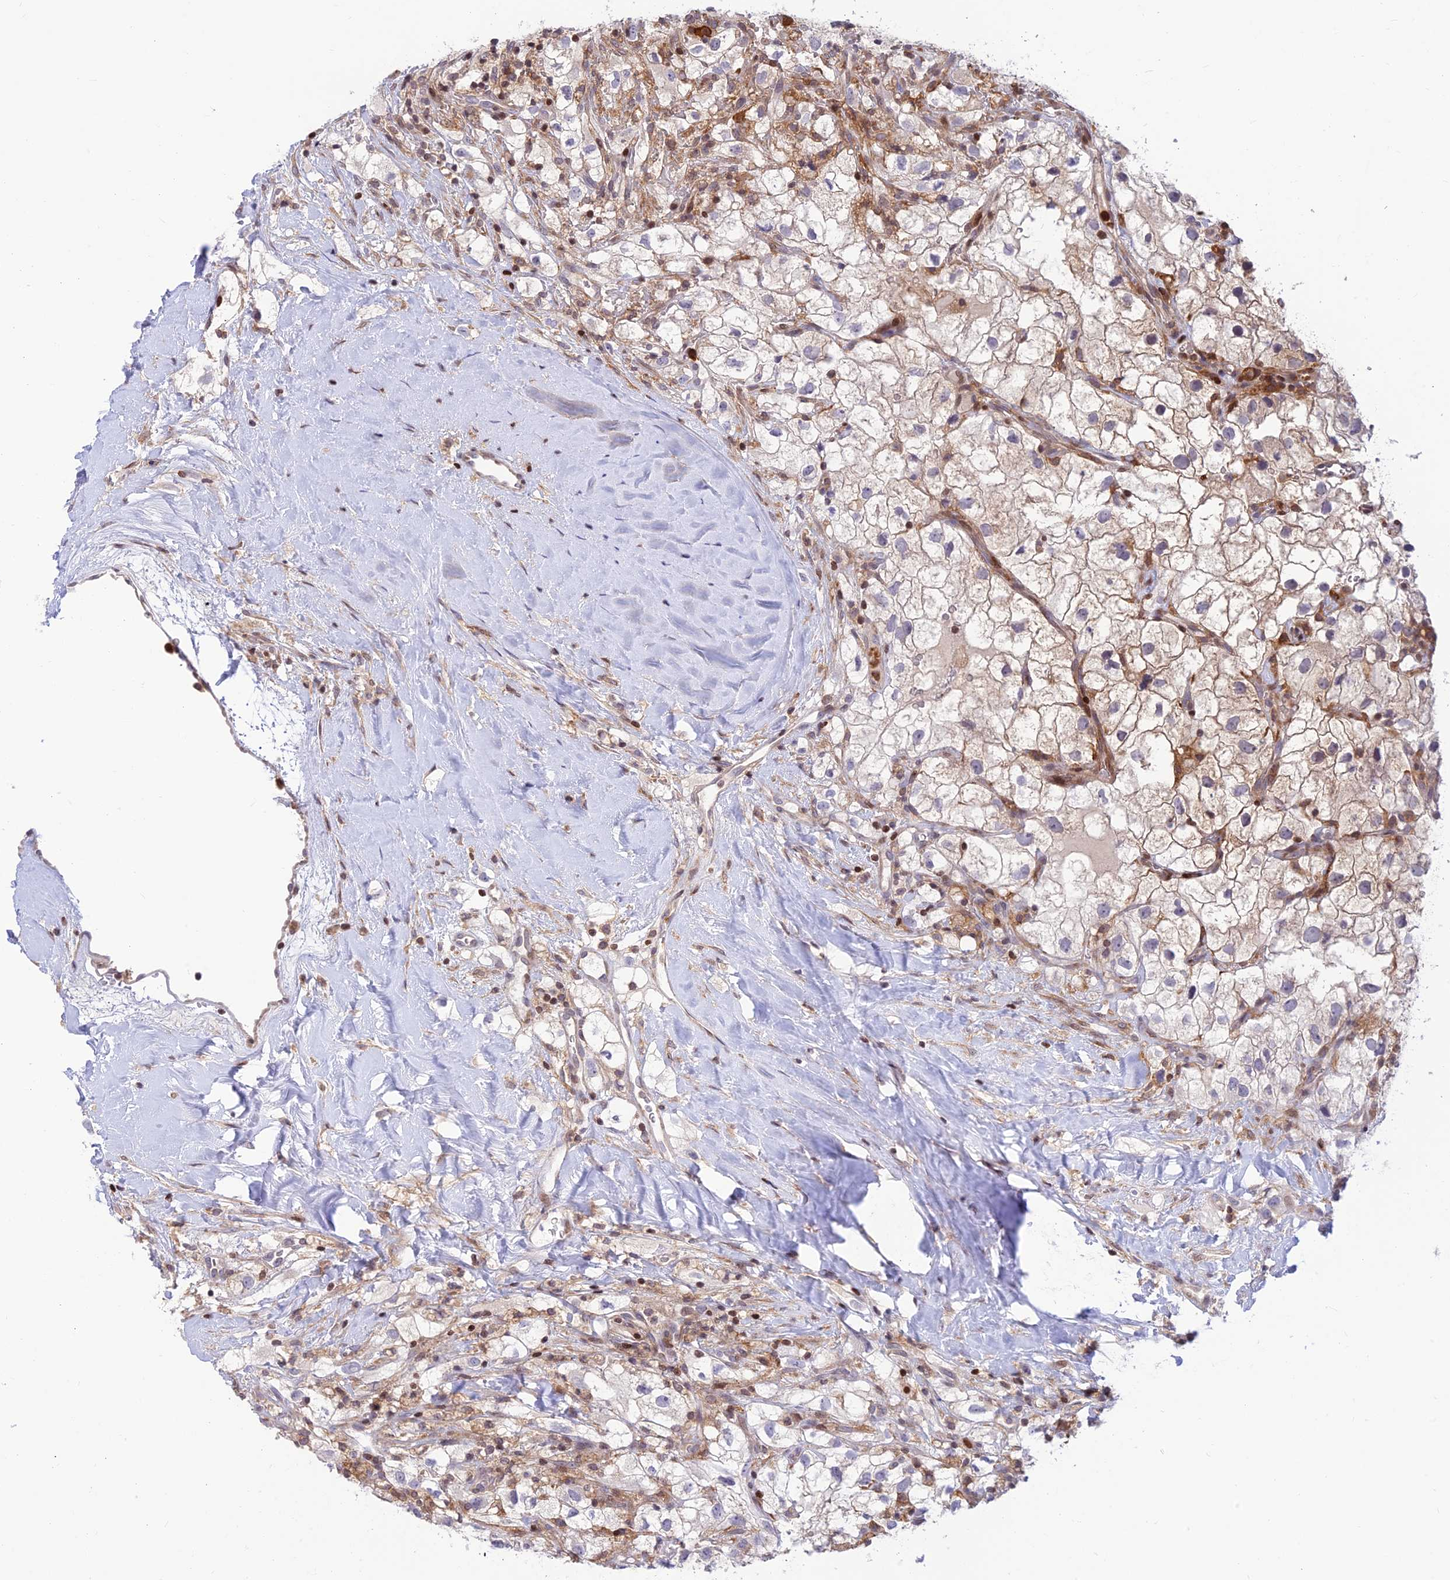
{"staining": {"intensity": "weak", "quantity": "<25%", "location": "cytoplasmic/membranous"}, "tissue": "renal cancer", "cell_type": "Tumor cells", "image_type": "cancer", "snomed": [{"axis": "morphology", "description": "Adenocarcinoma, NOS"}, {"axis": "topography", "description": "Kidney"}], "caption": "Micrograph shows no protein expression in tumor cells of renal cancer (adenocarcinoma) tissue.", "gene": "FAM186B", "patient": {"sex": "male", "age": 59}}